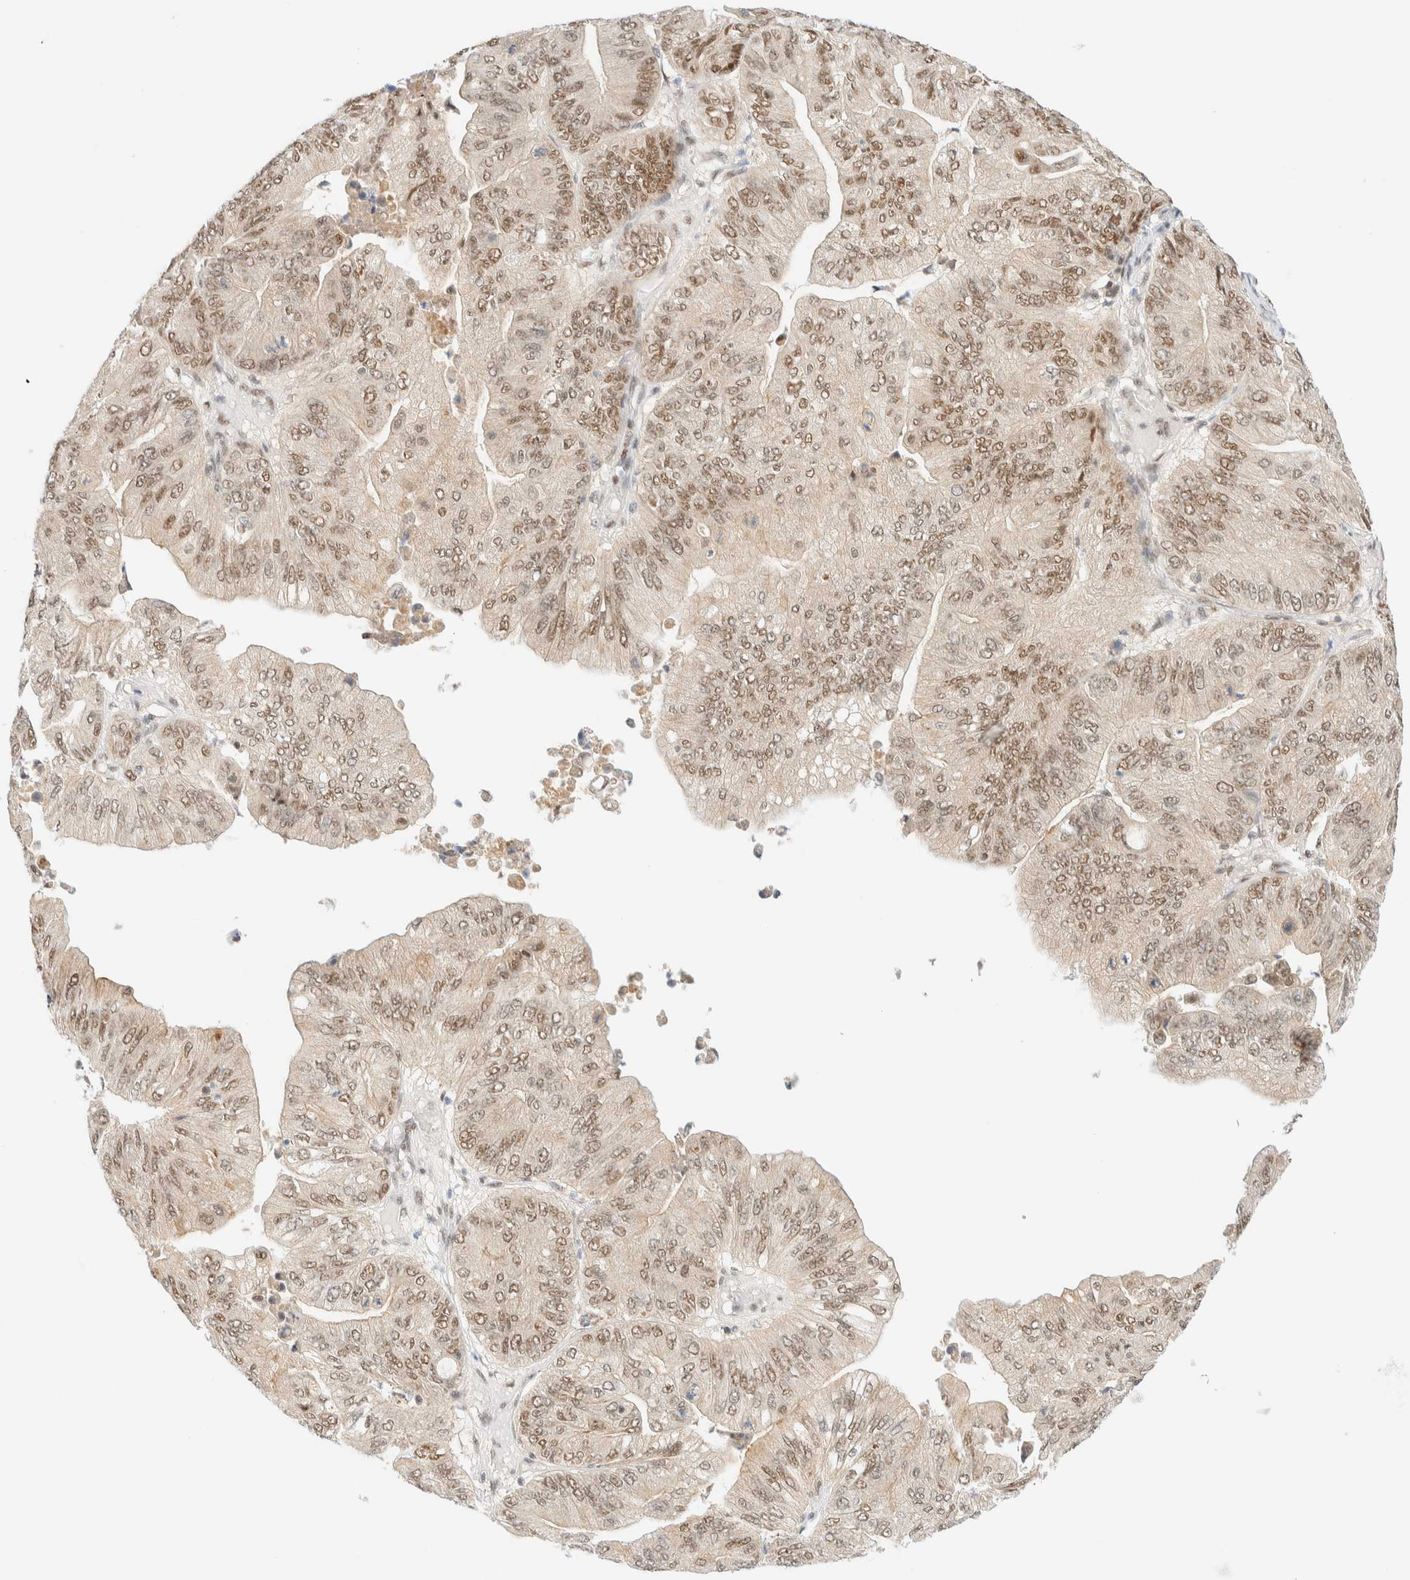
{"staining": {"intensity": "strong", "quantity": "25%-75%", "location": "nuclear"}, "tissue": "ovarian cancer", "cell_type": "Tumor cells", "image_type": "cancer", "snomed": [{"axis": "morphology", "description": "Cystadenocarcinoma, mucinous, NOS"}, {"axis": "topography", "description": "Ovary"}], "caption": "Protein staining of ovarian cancer tissue exhibits strong nuclear positivity in about 25%-75% of tumor cells.", "gene": "PYGO2", "patient": {"sex": "female", "age": 61}}